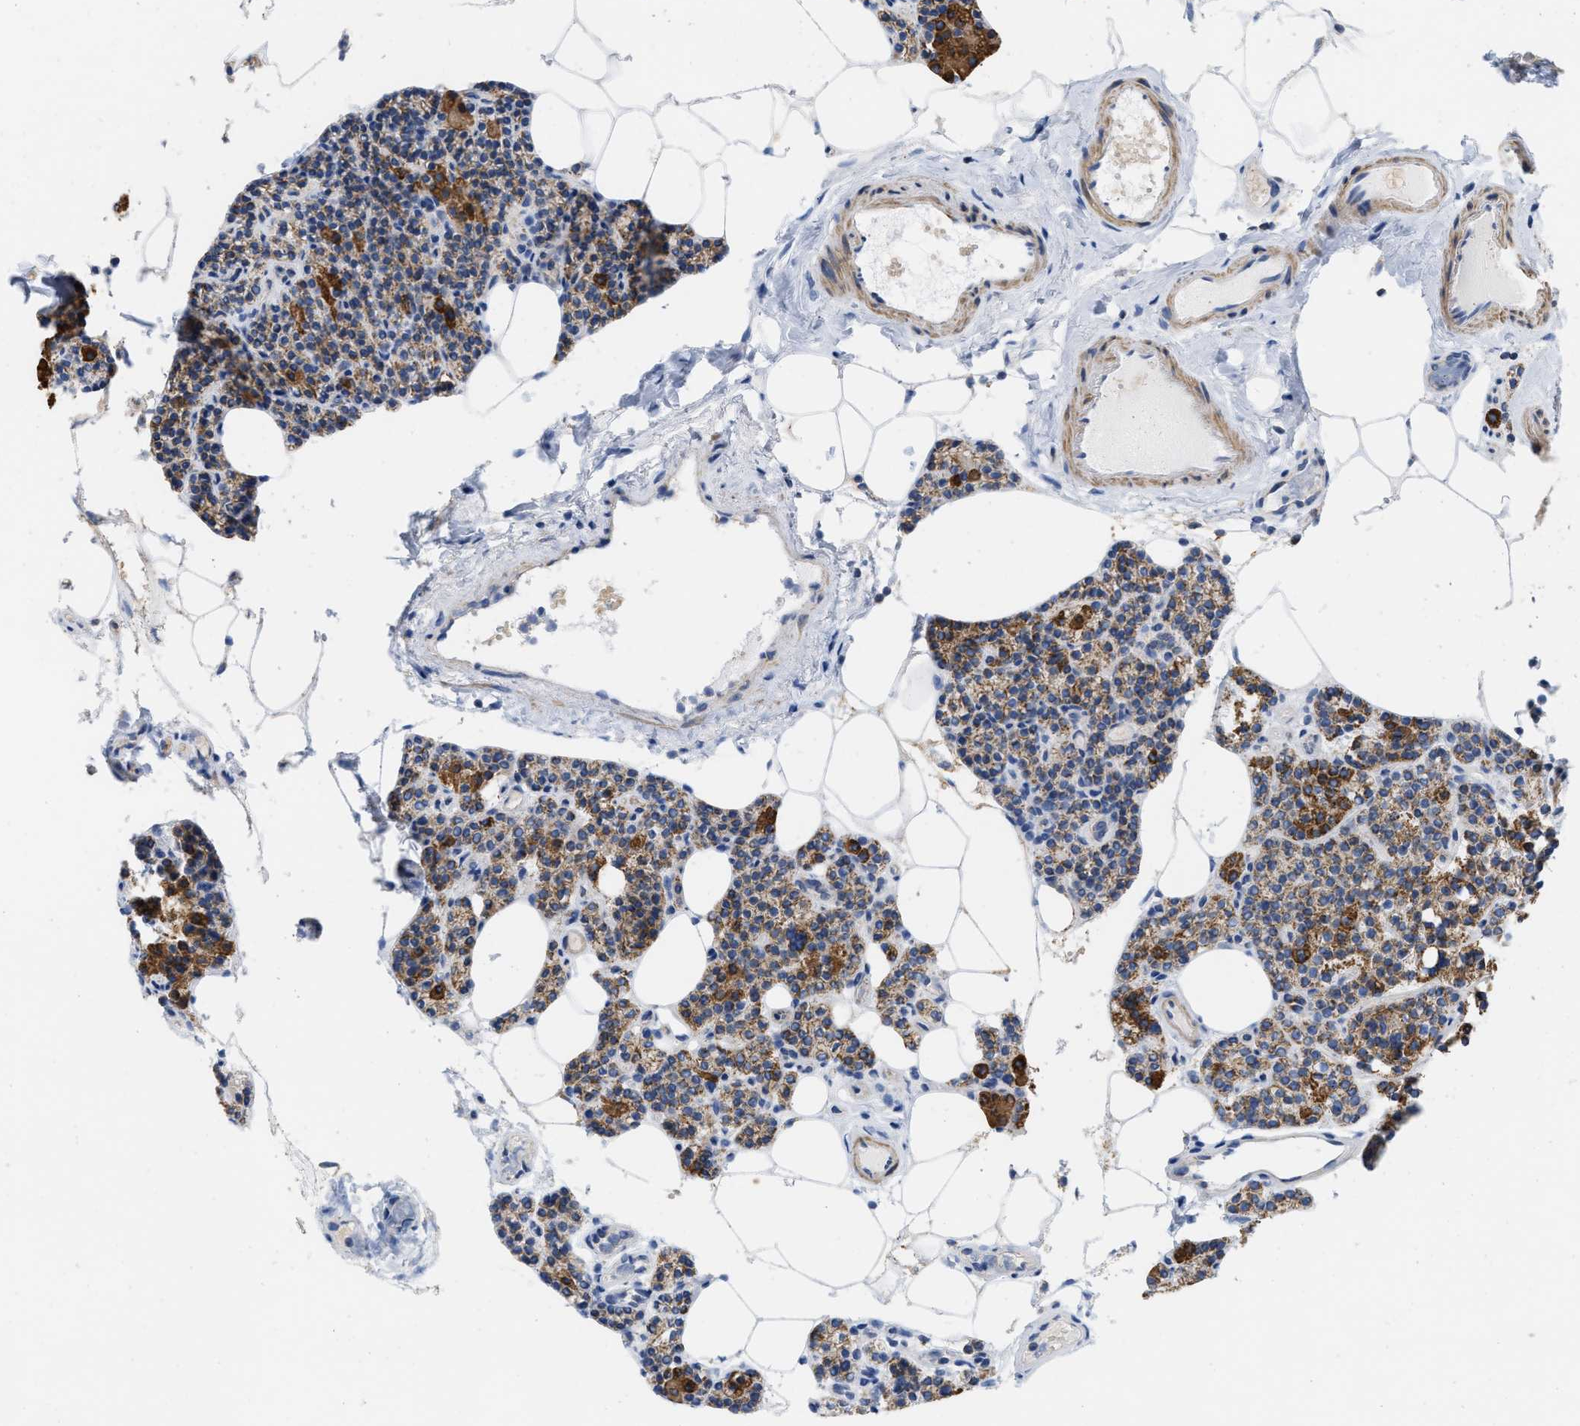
{"staining": {"intensity": "strong", "quantity": ">75%", "location": "cytoplasmic/membranous"}, "tissue": "parathyroid gland", "cell_type": "Glandular cells", "image_type": "normal", "snomed": [{"axis": "morphology", "description": "Normal tissue, NOS"}, {"axis": "morphology", "description": "Adenoma, NOS"}, {"axis": "topography", "description": "Parathyroid gland"}], "caption": "Strong cytoplasmic/membranous protein positivity is present in about >75% of glandular cells in parathyroid gland.", "gene": "GRB10", "patient": {"sex": "female", "age": 70}}